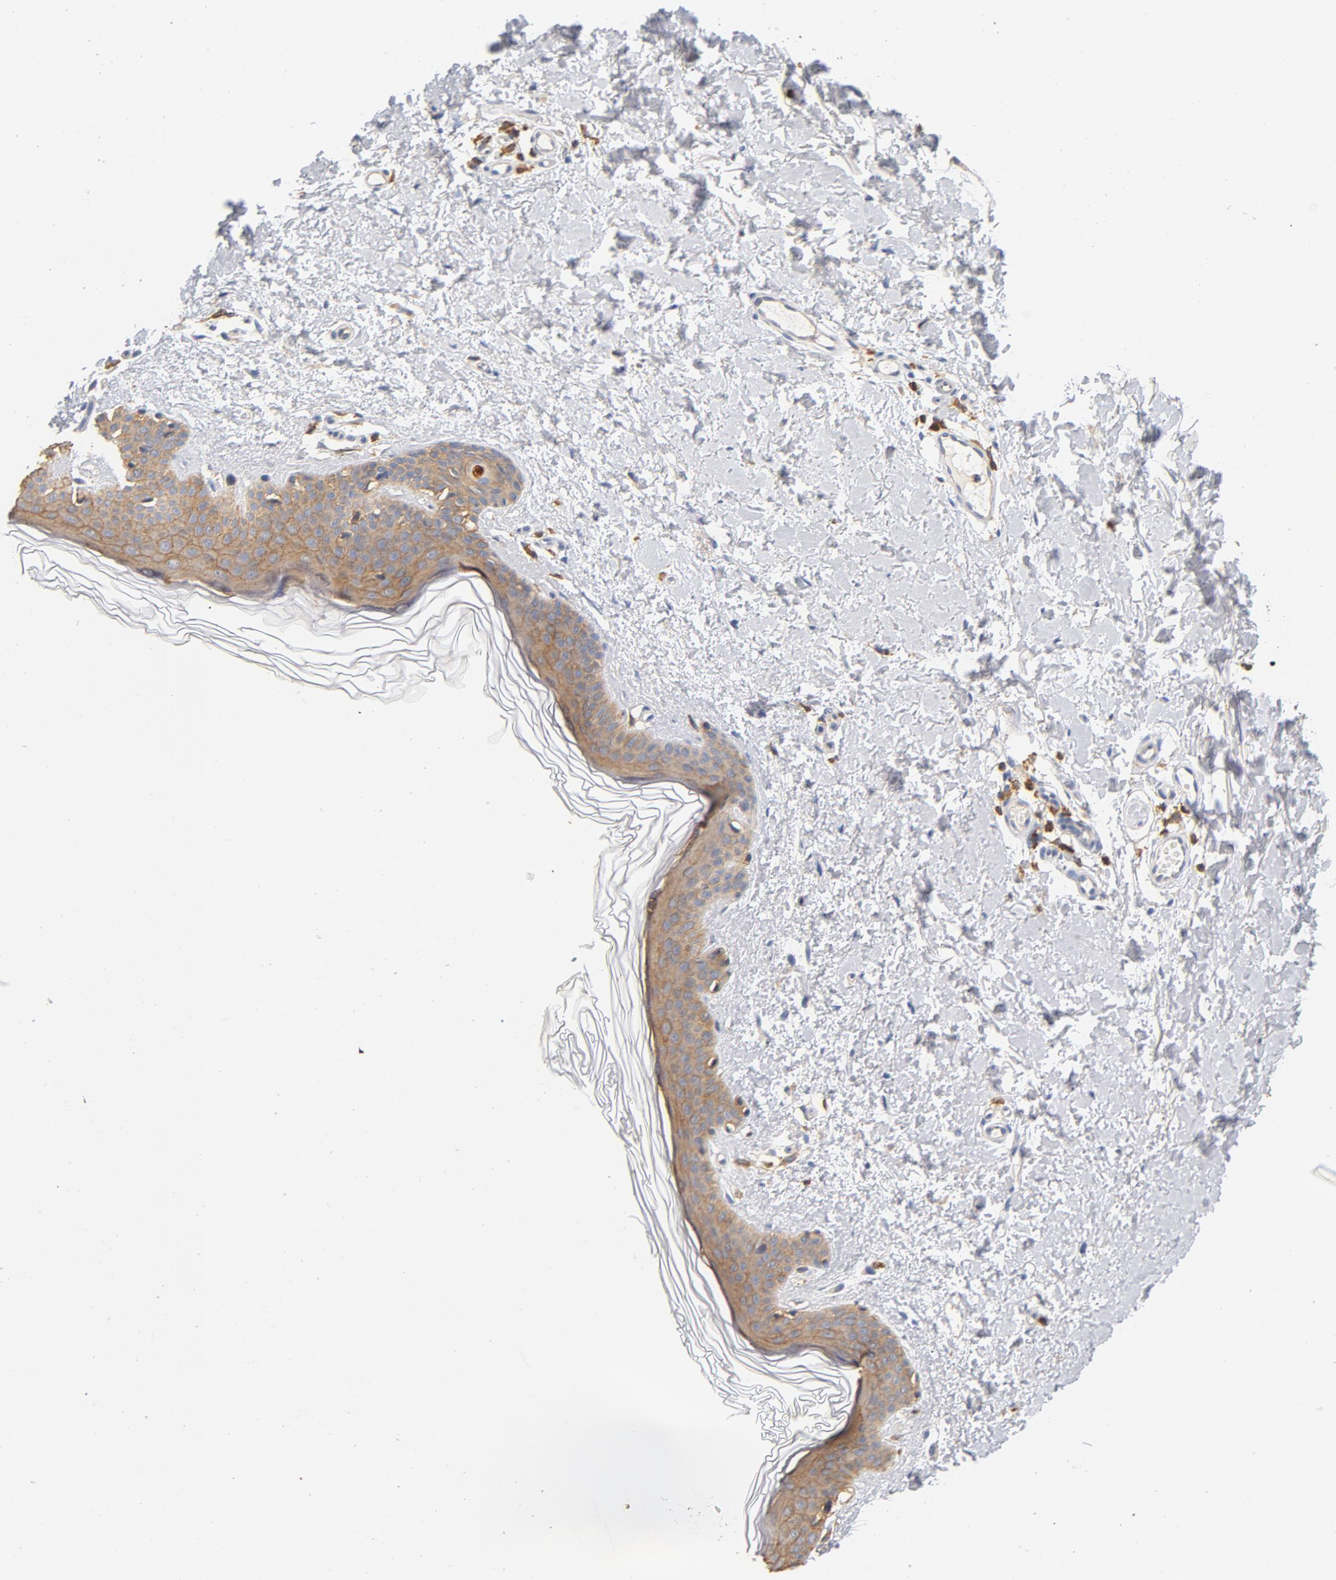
{"staining": {"intensity": "weak", "quantity": "25%-75%", "location": "cytoplasmic/membranous"}, "tissue": "skin", "cell_type": "Fibroblasts", "image_type": "normal", "snomed": [{"axis": "morphology", "description": "Normal tissue, NOS"}, {"axis": "topography", "description": "Skin"}], "caption": "A brown stain shows weak cytoplasmic/membranous expression of a protein in fibroblasts of benign human skin.", "gene": "EZR", "patient": {"sex": "female", "age": 56}}